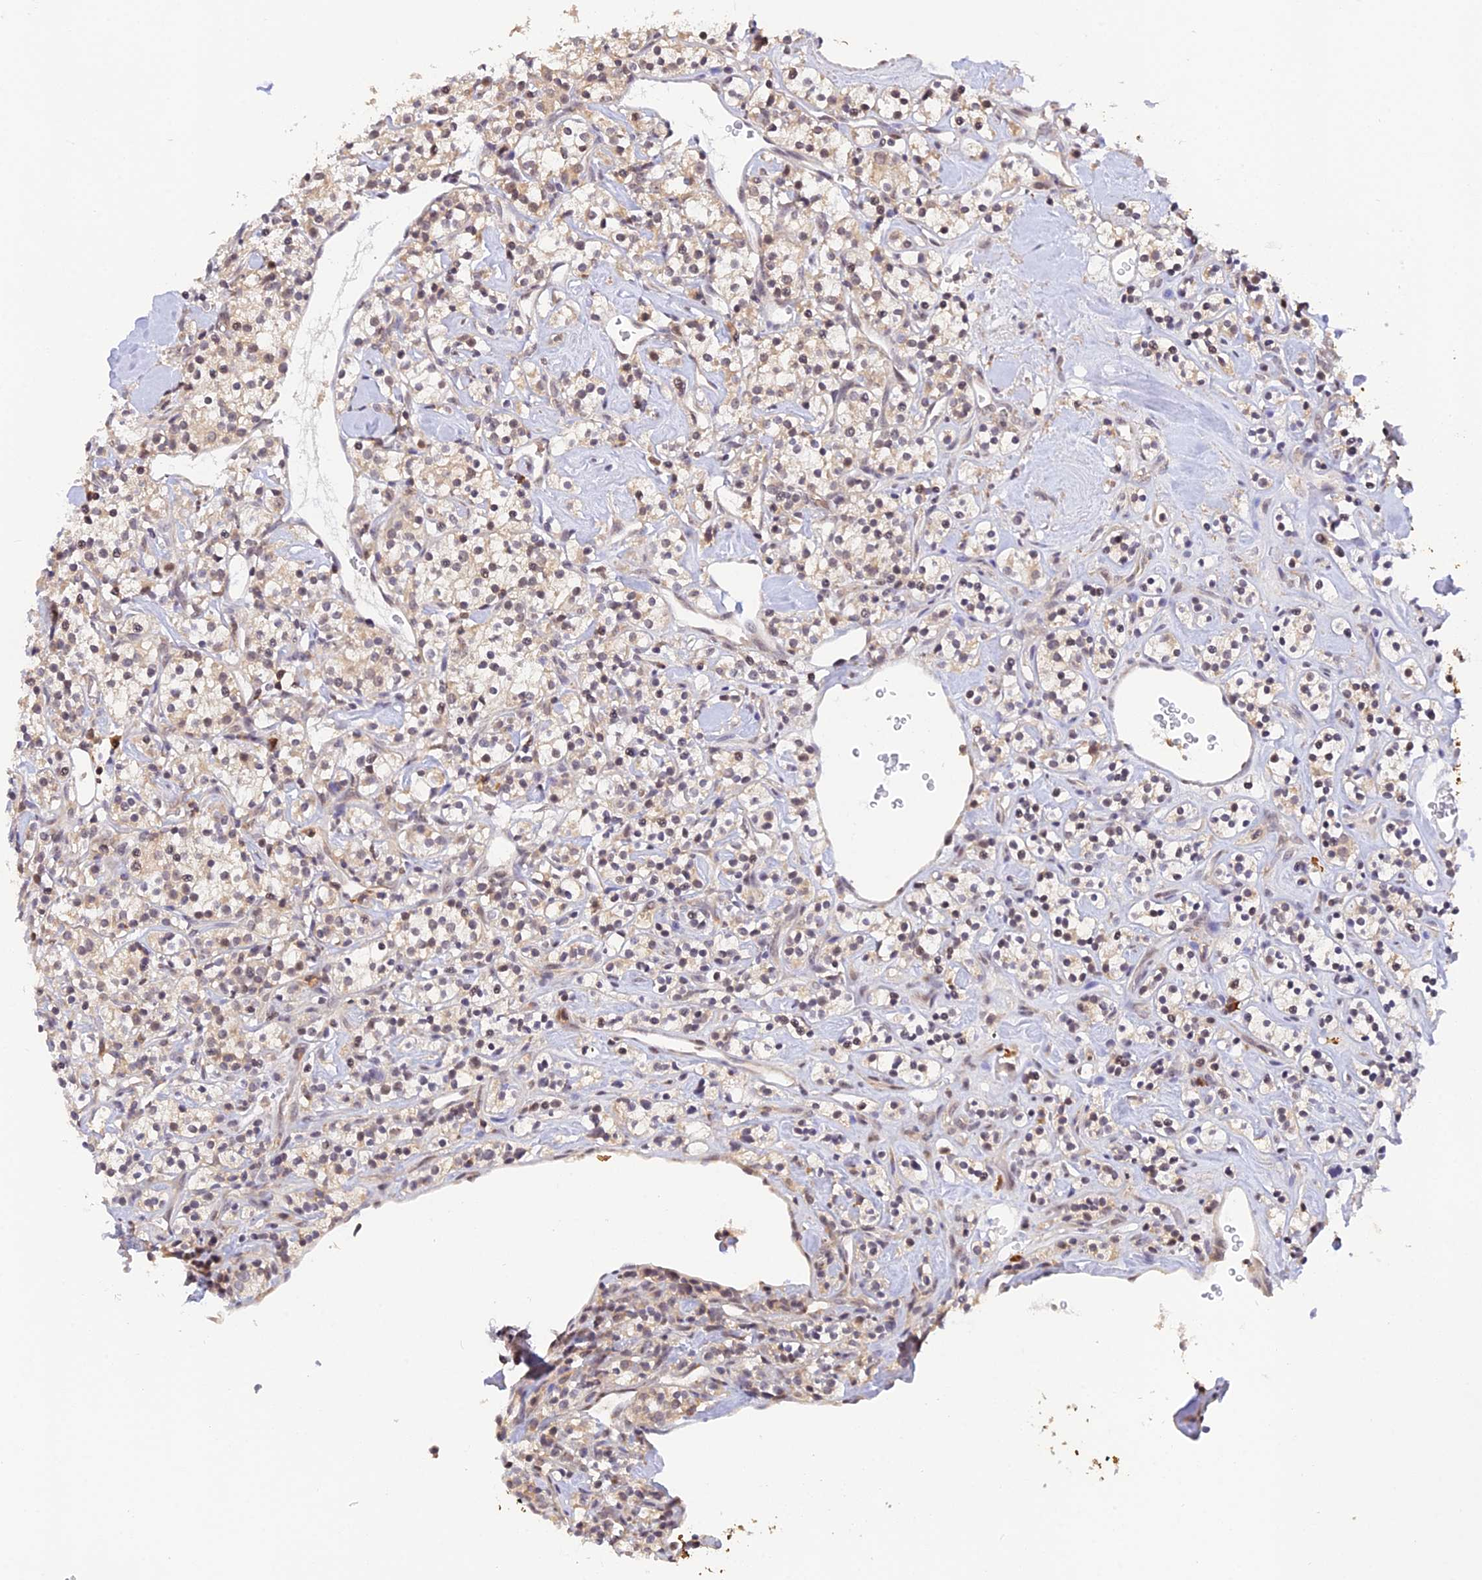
{"staining": {"intensity": "weak", "quantity": "<25%", "location": "cytoplasmic/membranous"}, "tissue": "renal cancer", "cell_type": "Tumor cells", "image_type": "cancer", "snomed": [{"axis": "morphology", "description": "Adenocarcinoma, NOS"}, {"axis": "topography", "description": "Kidney"}], "caption": "Immunohistochemistry of adenocarcinoma (renal) exhibits no staining in tumor cells.", "gene": "PEX16", "patient": {"sex": "male", "age": 77}}